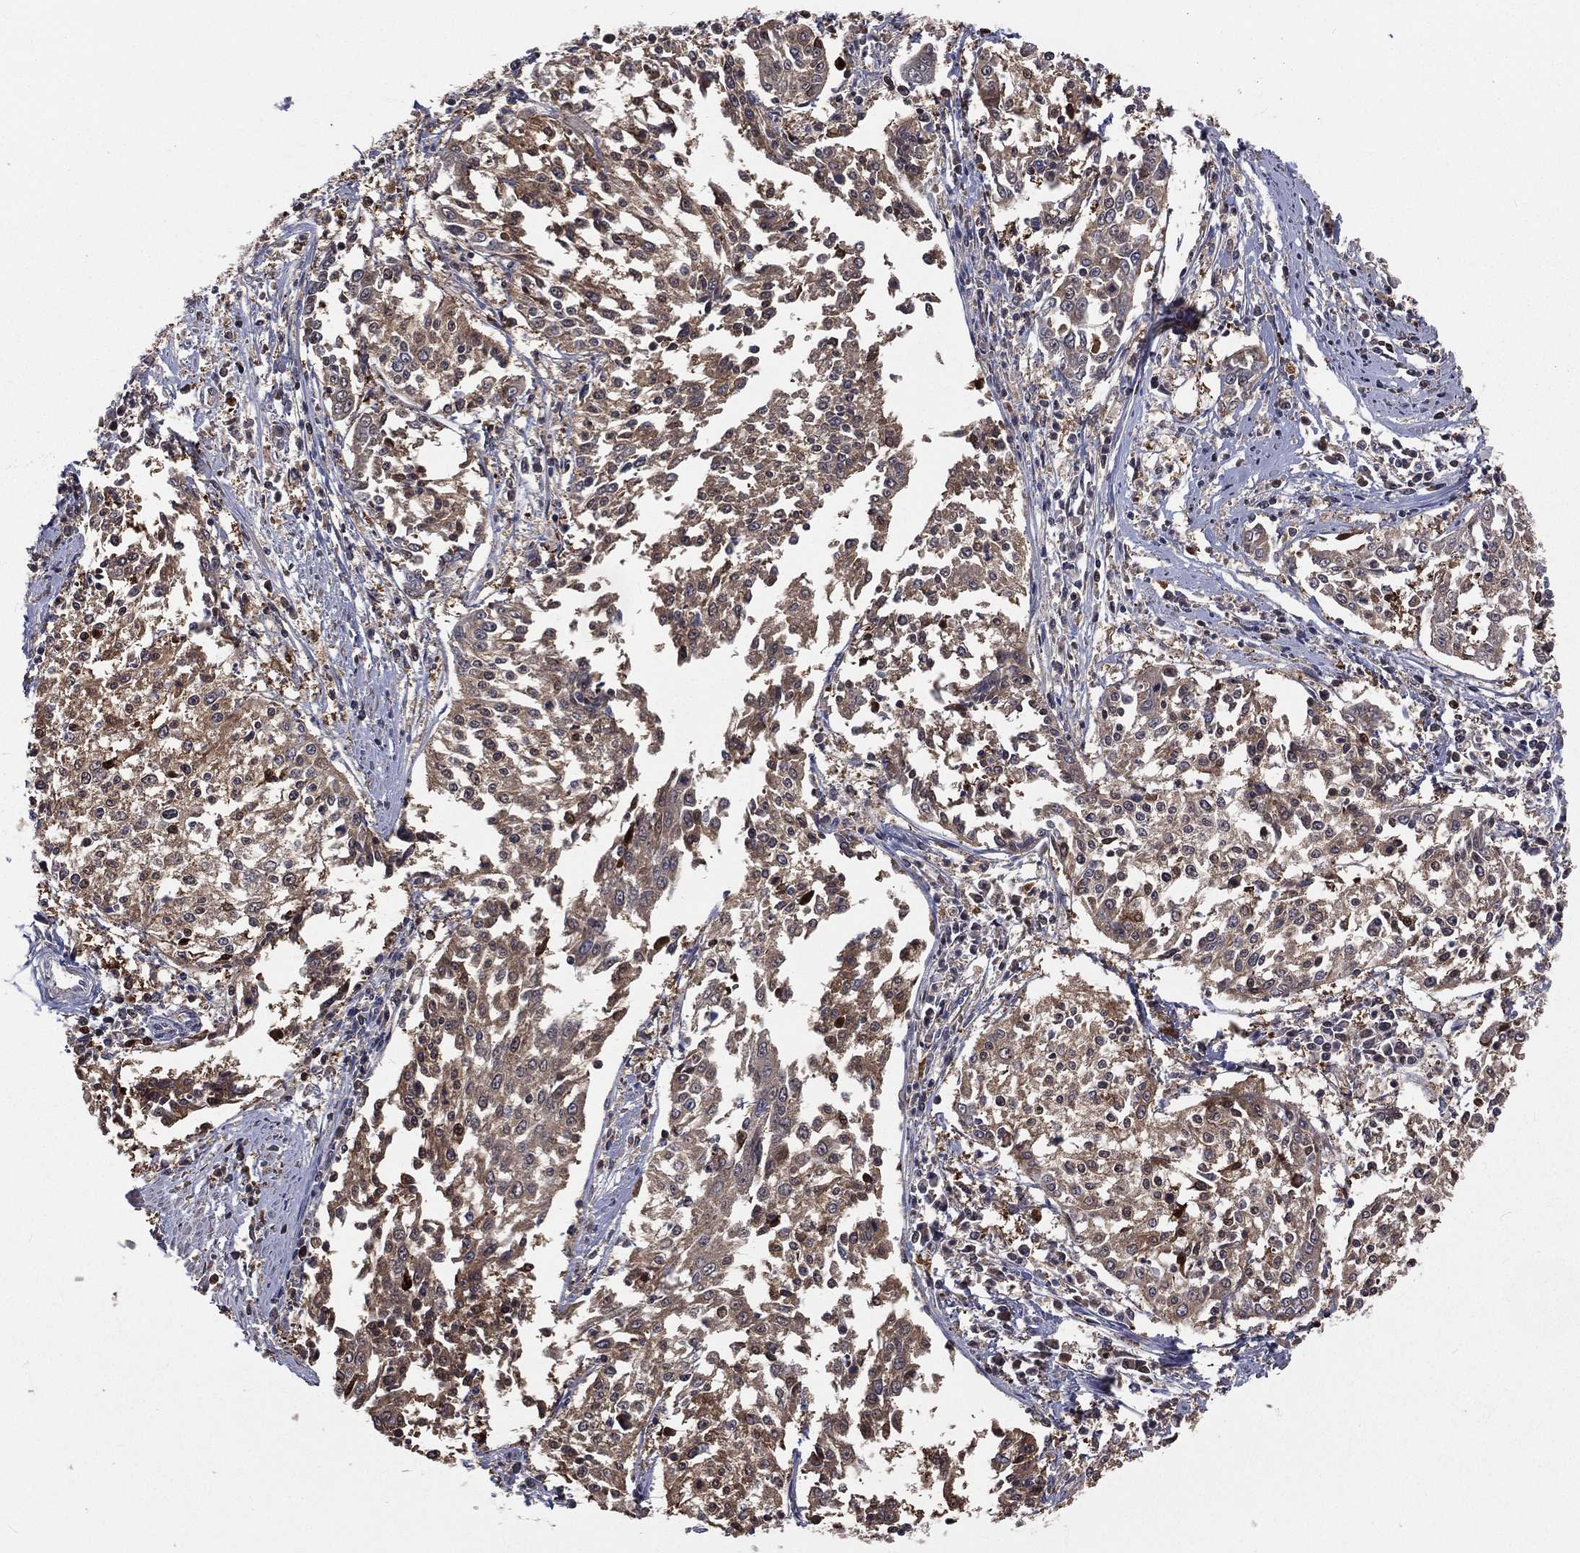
{"staining": {"intensity": "weak", "quantity": ">75%", "location": "cytoplasmic/membranous"}, "tissue": "cervical cancer", "cell_type": "Tumor cells", "image_type": "cancer", "snomed": [{"axis": "morphology", "description": "Squamous cell carcinoma, NOS"}, {"axis": "topography", "description": "Cervix"}], "caption": "A histopathology image of cervical squamous cell carcinoma stained for a protein demonstrates weak cytoplasmic/membranous brown staining in tumor cells. (Brightfield microscopy of DAB IHC at high magnification).", "gene": "TBC1D2", "patient": {"sex": "female", "age": 41}}